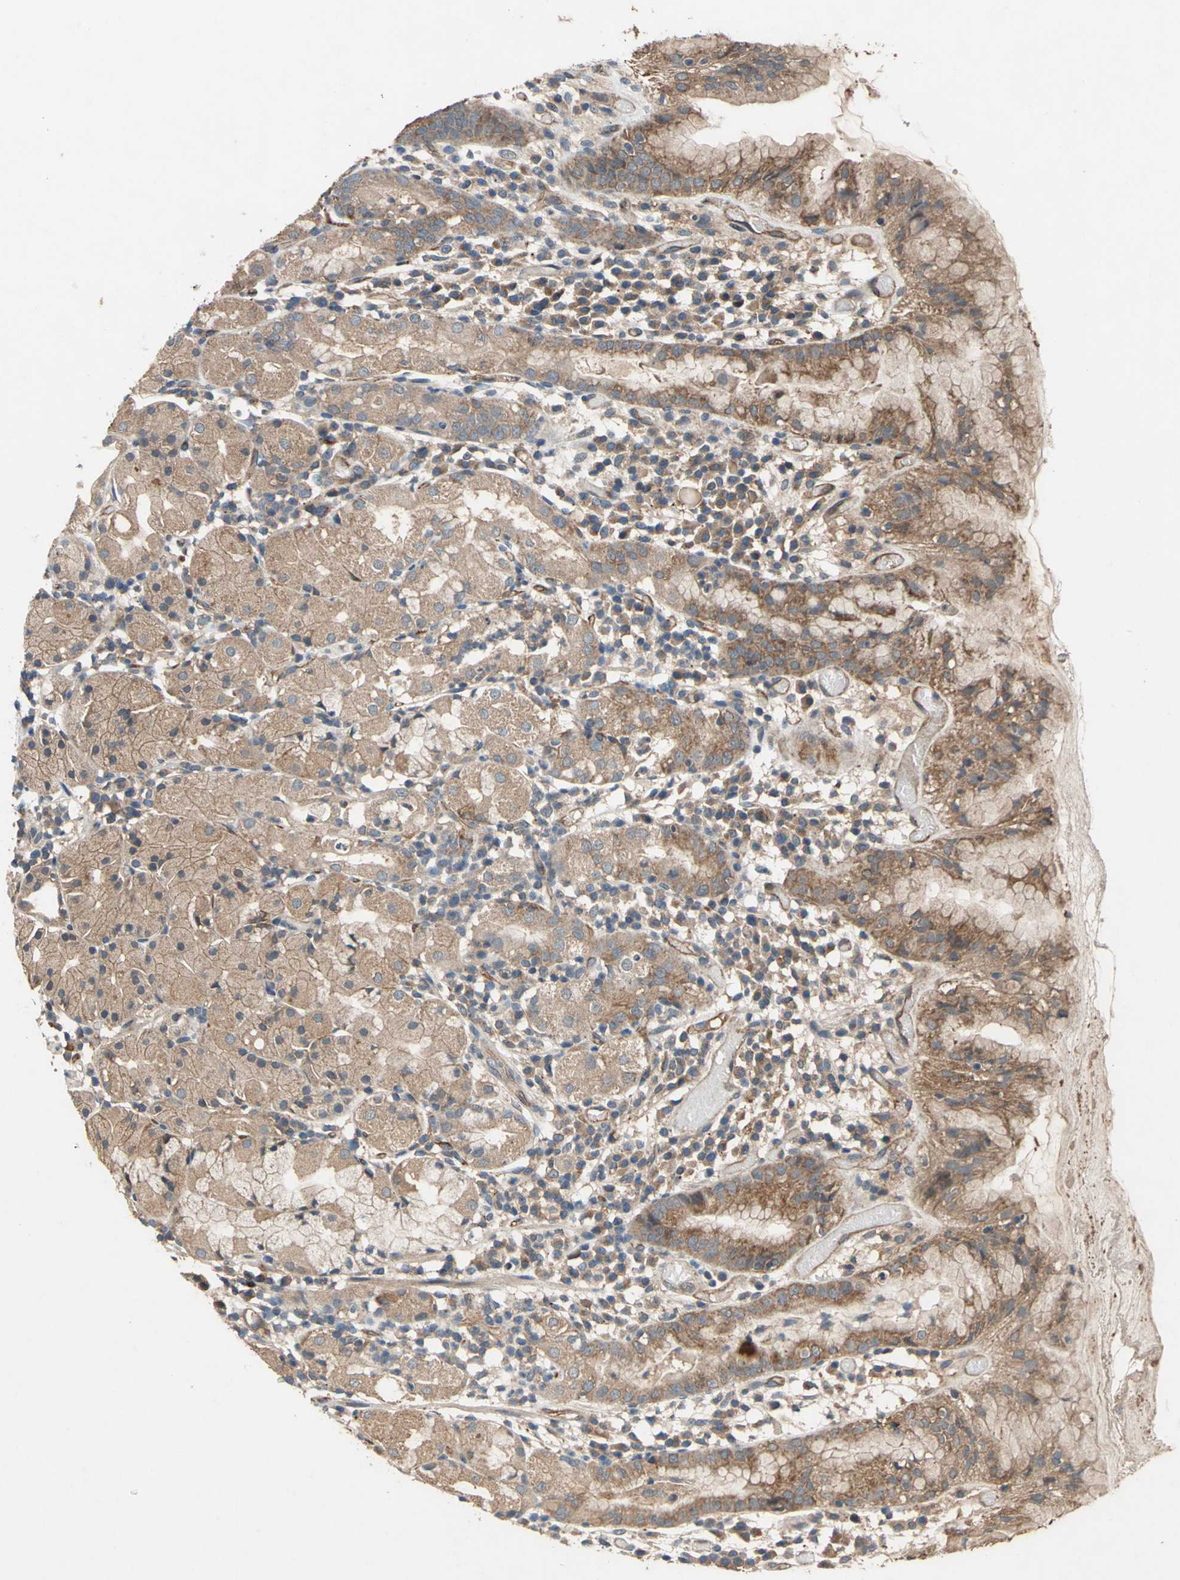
{"staining": {"intensity": "moderate", "quantity": ">75%", "location": "cytoplasmic/membranous"}, "tissue": "stomach", "cell_type": "Glandular cells", "image_type": "normal", "snomed": [{"axis": "morphology", "description": "Normal tissue, NOS"}, {"axis": "topography", "description": "Stomach"}, {"axis": "topography", "description": "Stomach, lower"}], "caption": "Protein expression analysis of unremarkable human stomach reveals moderate cytoplasmic/membranous staining in approximately >75% of glandular cells. The staining was performed using DAB to visualize the protein expression in brown, while the nuclei were stained in blue with hematoxylin (Magnification: 20x).", "gene": "EMCN", "patient": {"sex": "female", "age": 75}}